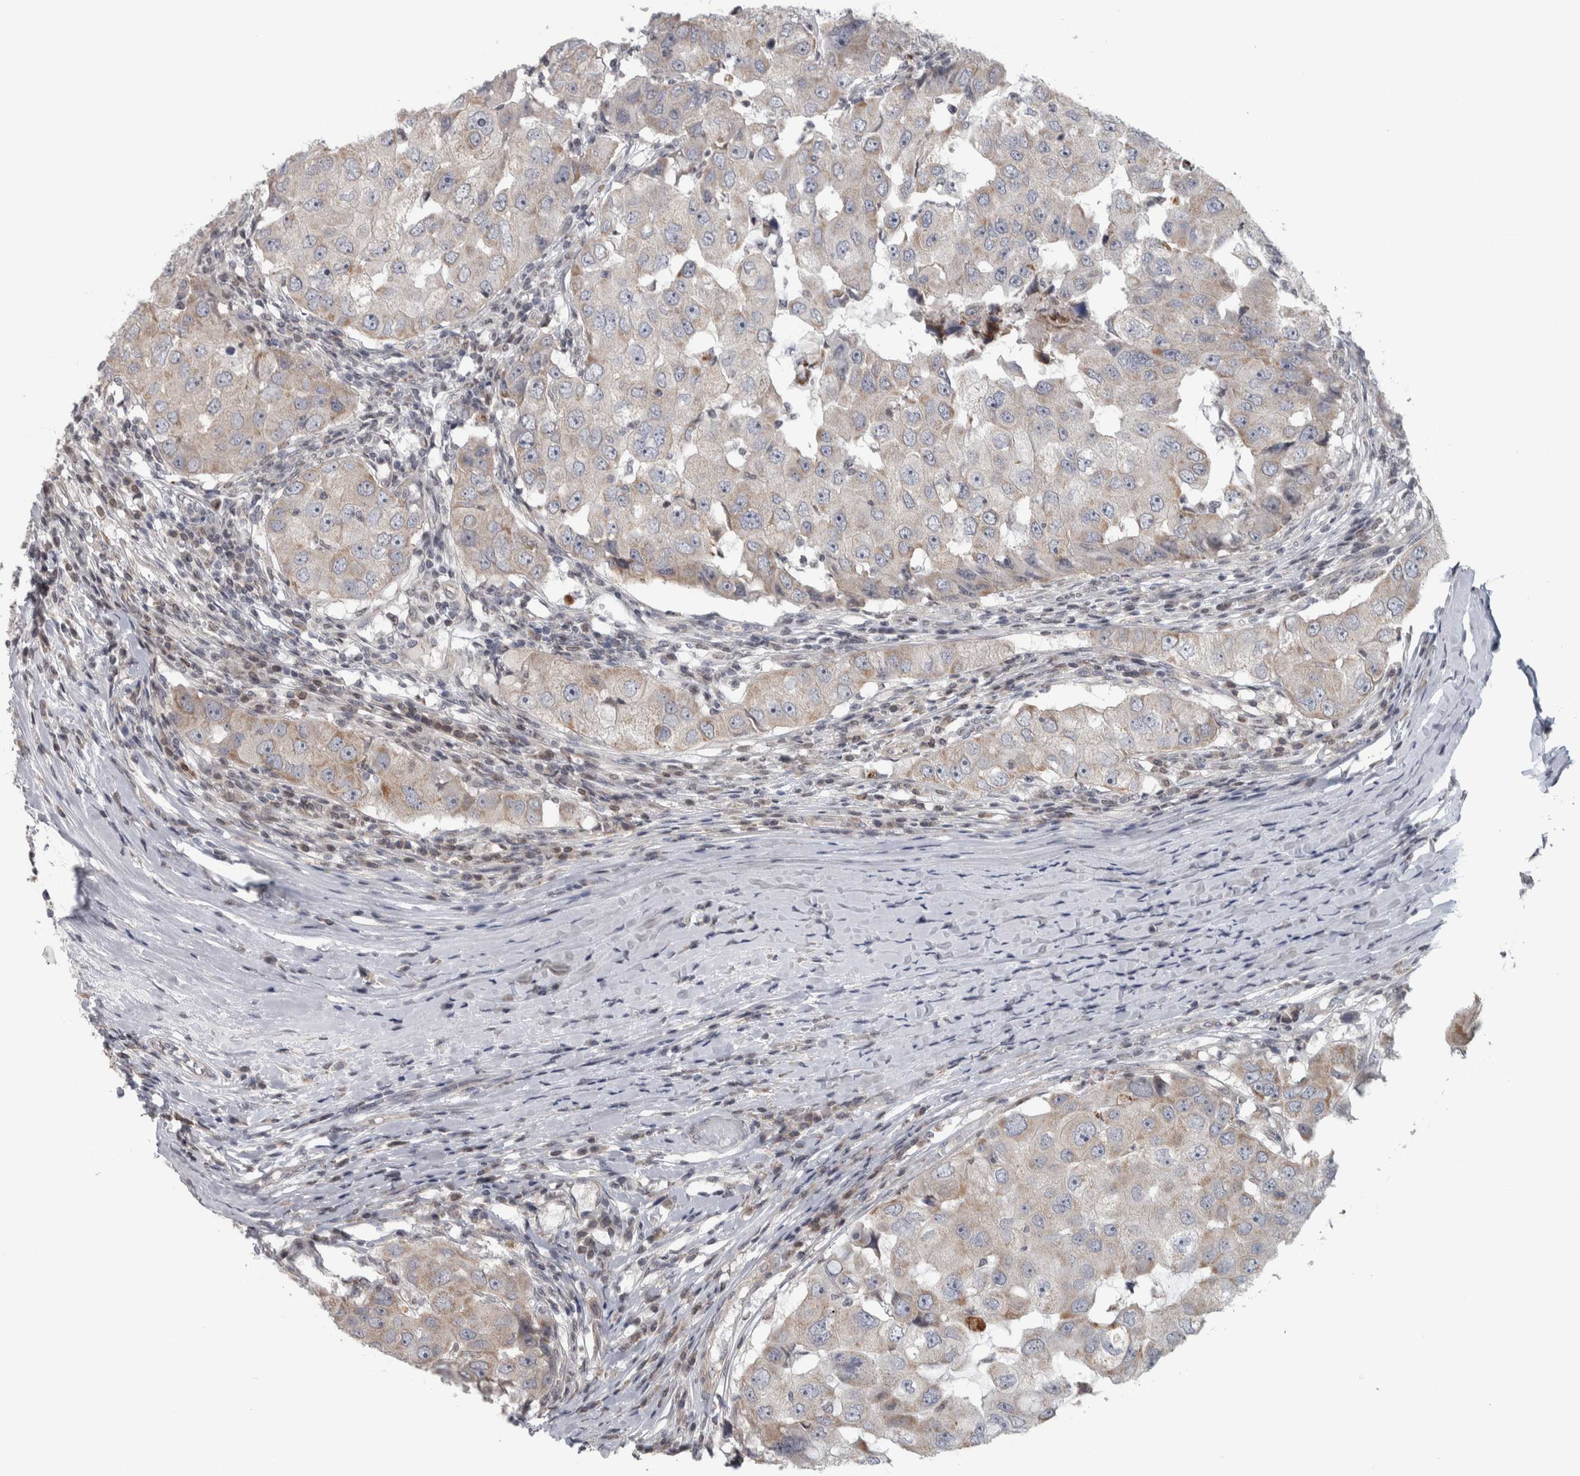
{"staining": {"intensity": "weak", "quantity": "<25%", "location": "cytoplasmic/membranous"}, "tissue": "breast cancer", "cell_type": "Tumor cells", "image_type": "cancer", "snomed": [{"axis": "morphology", "description": "Duct carcinoma"}, {"axis": "topography", "description": "Breast"}], "caption": "IHC image of neoplastic tissue: human breast cancer stained with DAB shows no significant protein positivity in tumor cells. (DAB (3,3'-diaminobenzidine) IHC, high magnification).", "gene": "CWC27", "patient": {"sex": "female", "age": 27}}